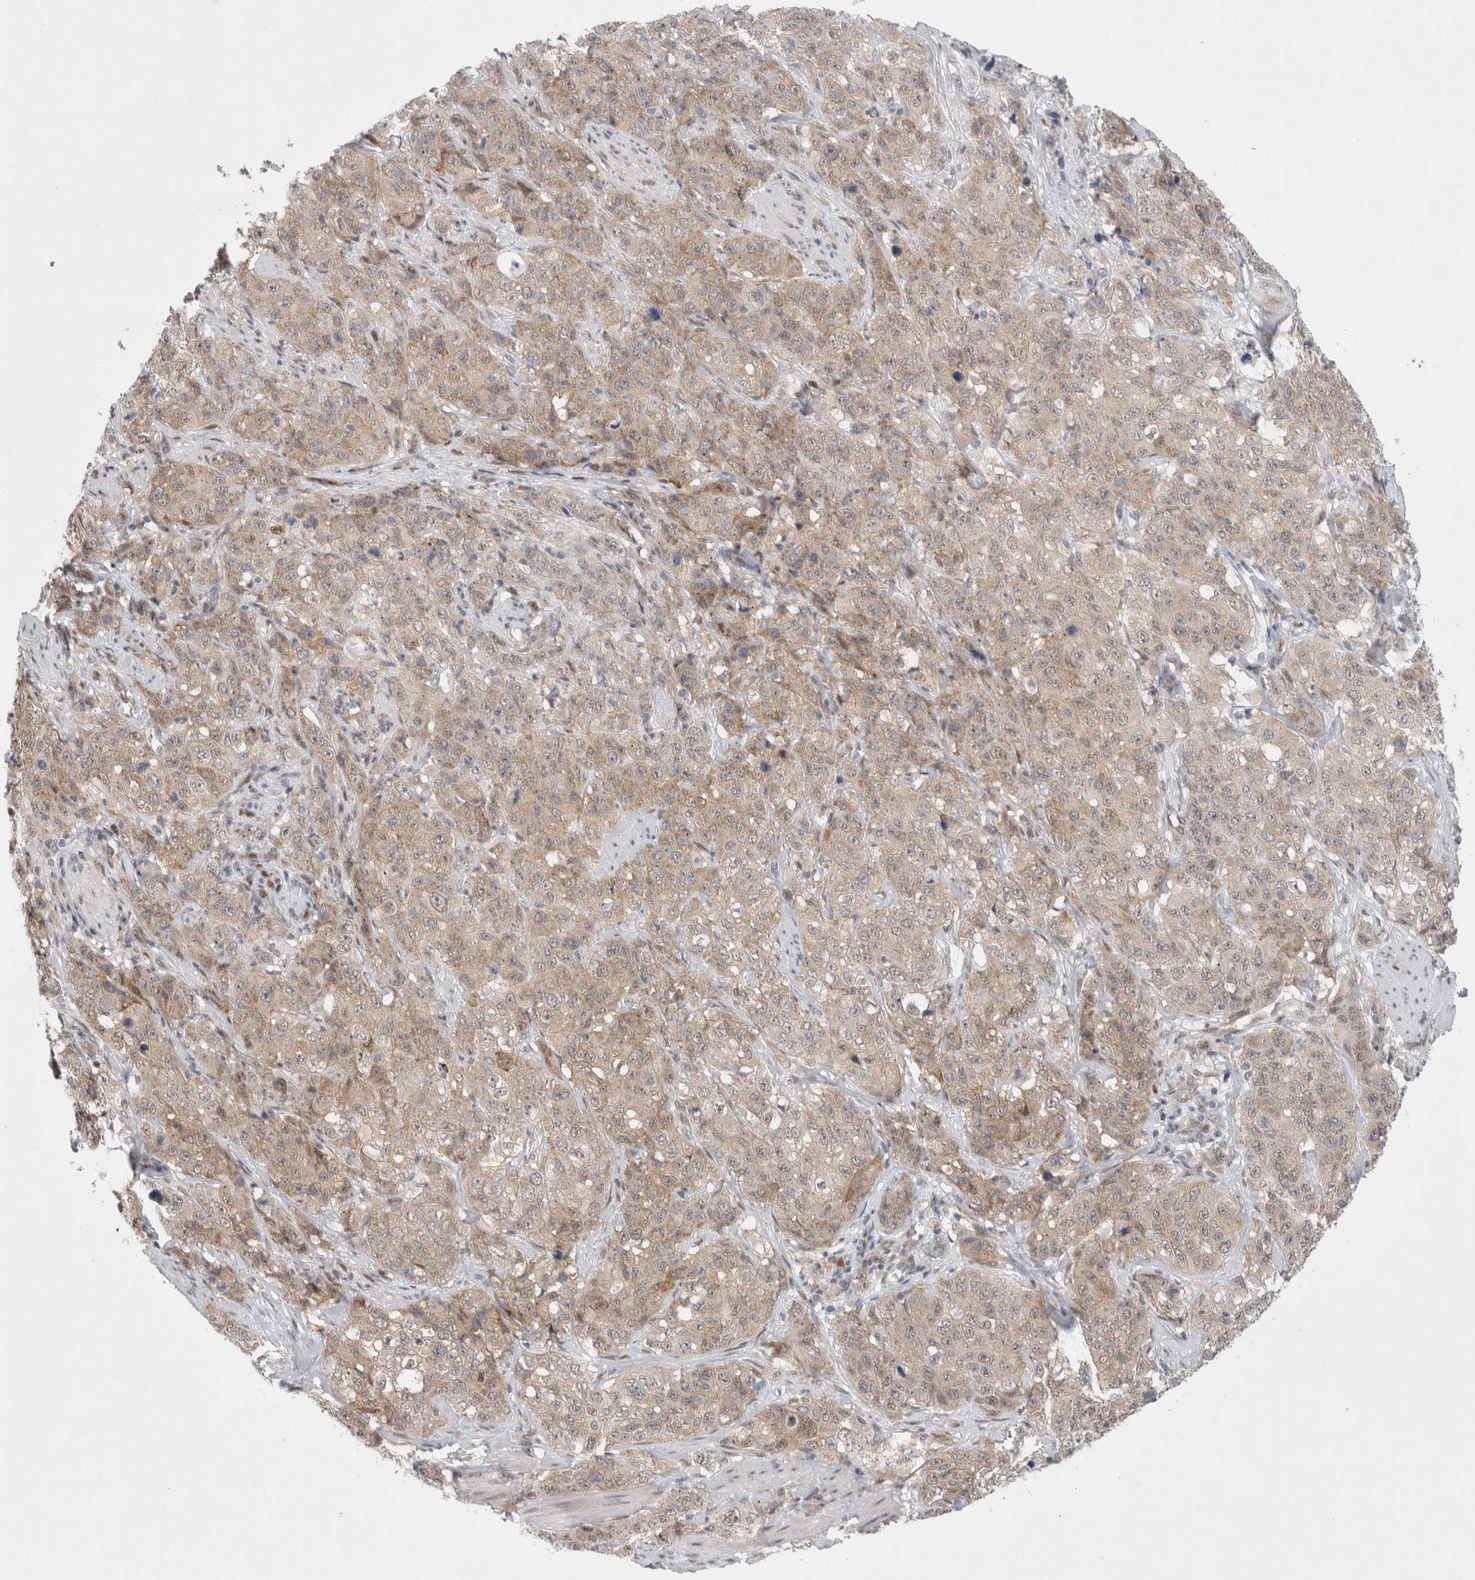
{"staining": {"intensity": "weak", "quantity": ">75%", "location": "cytoplasmic/membranous"}, "tissue": "stomach cancer", "cell_type": "Tumor cells", "image_type": "cancer", "snomed": [{"axis": "morphology", "description": "Adenocarcinoma, NOS"}, {"axis": "topography", "description": "Stomach"}], "caption": "This is a histology image of immunohistochemistry (IHC) staining of adenocarcinoma (stomach), which shows weak expression in the cytoplasmic/membranous of tumor cells.", "gene": "WIPF2", "patient": {"sex": "male", "age": 48}}